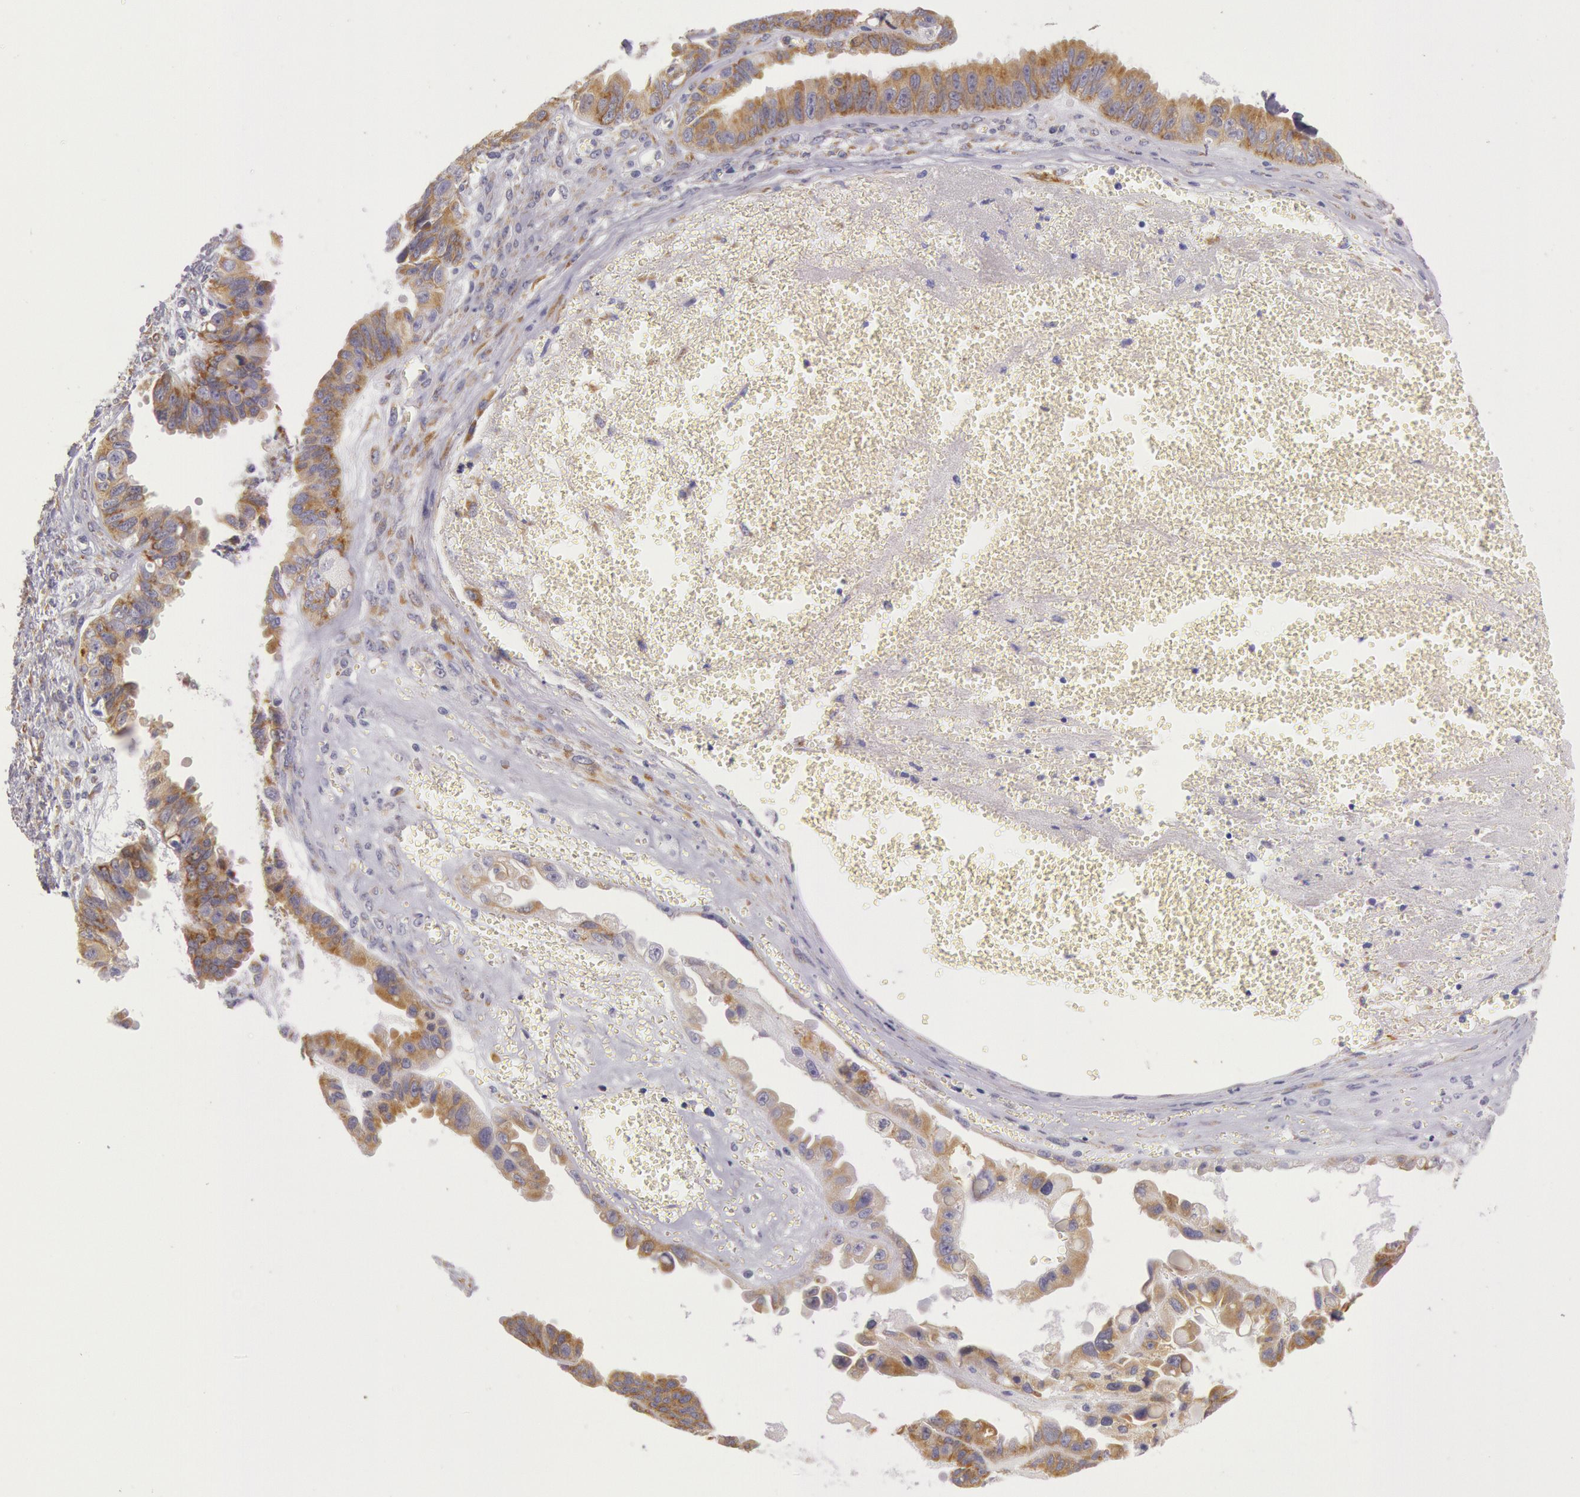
{"staining": {"intensity": "moderate", "quantity": ">75%", "location": "cytoplasmic/membranous"}, "tissue": "ovarian cancer", "cell_type": "Tumor cells", "image_type": "cancer", "snomed": [{"axis": "morphology", "description": "Carcinoma, endometroid"}, {"axis": "topography", "description": "Ovary"}], "caption": "This histopathology image exhibits endometroid carcinoma (ovarian) stained with immunohistochemistry (IHC) to label a protein in brown. The cytoplasmic/membranous of tumor cells show moderate positivity for the protein. Nuclei are counter-stained blue.", "gene": "CIDEB", "patient": {"sex": "female", "age": 85}}